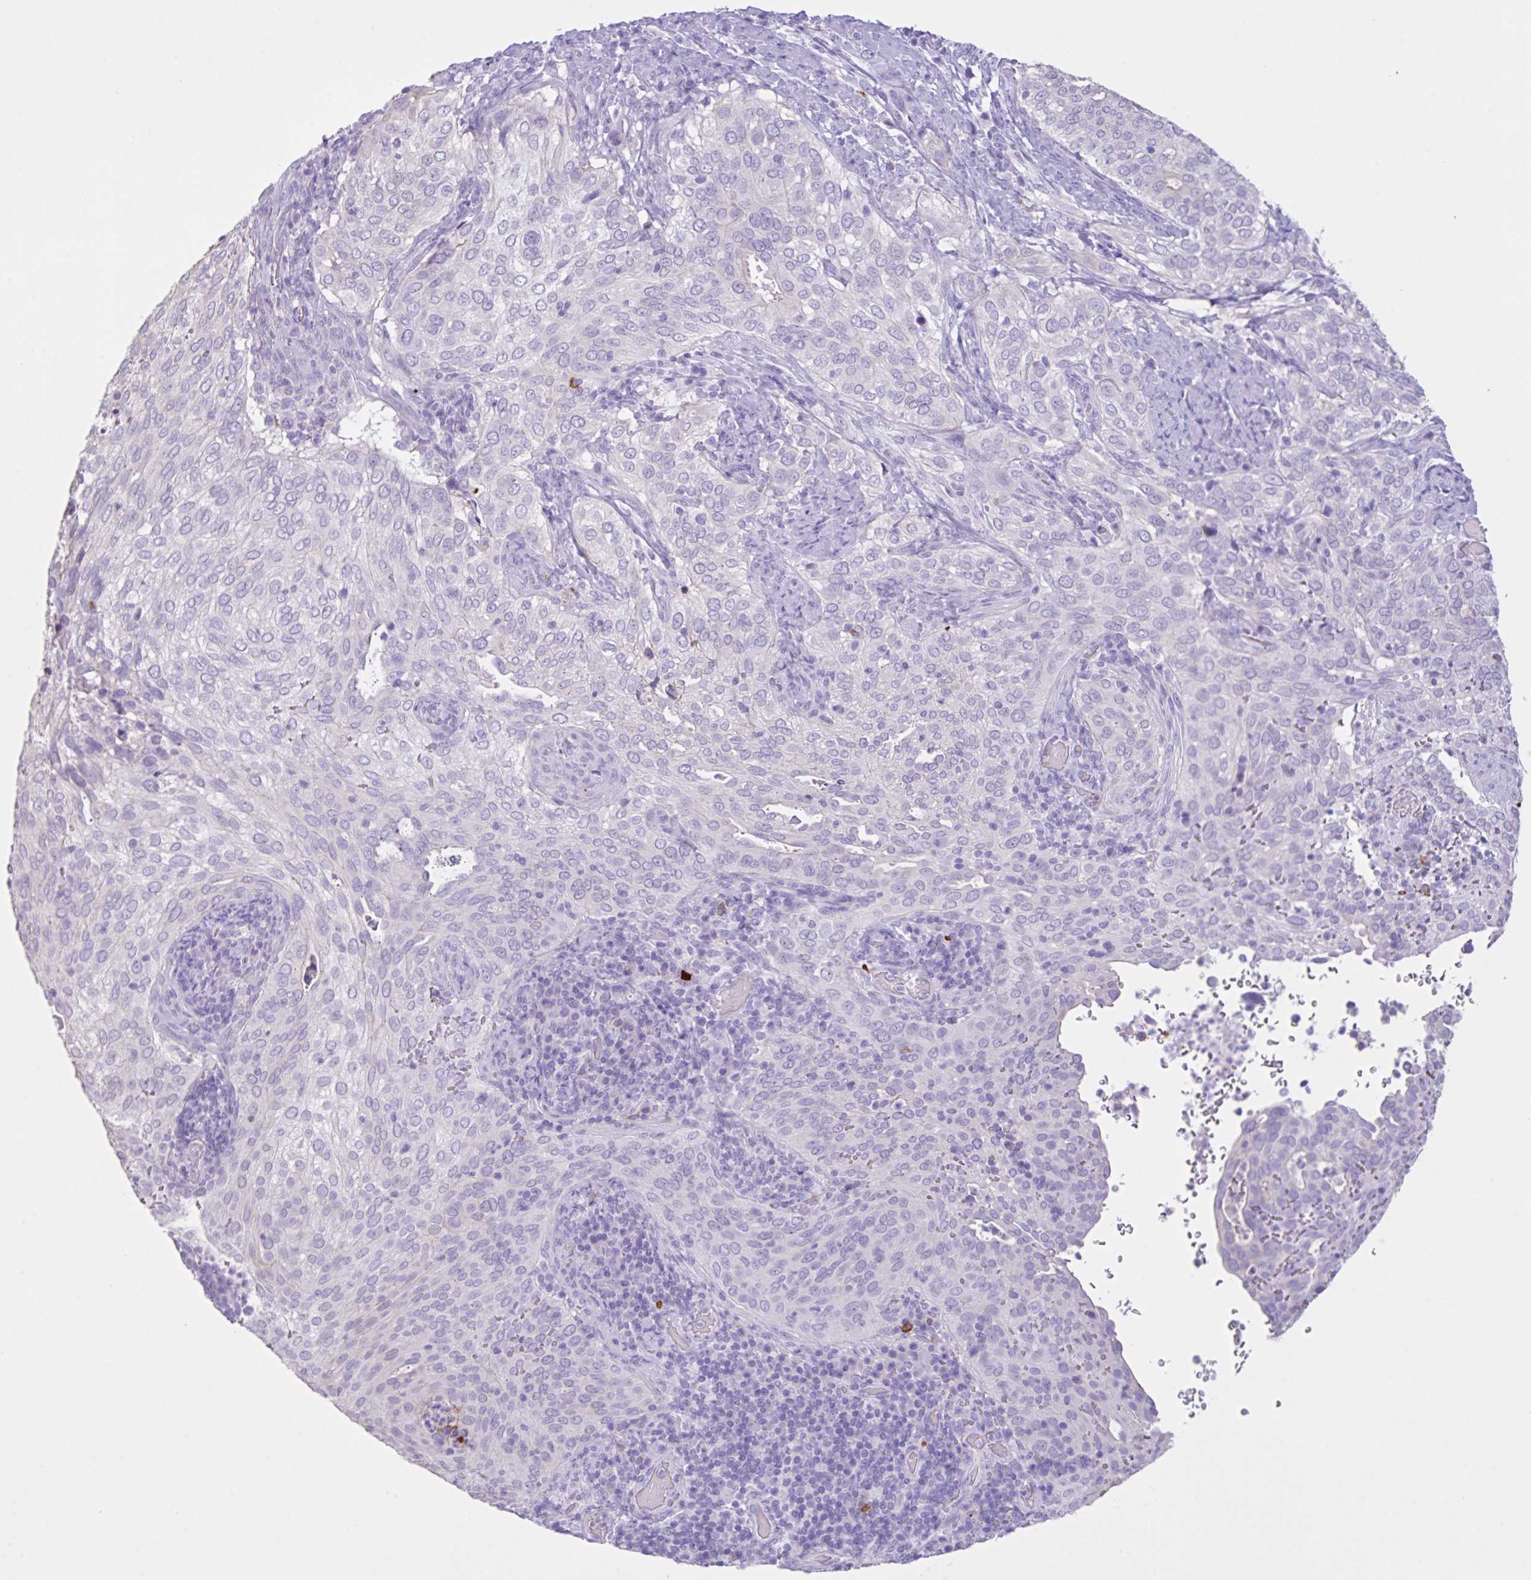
{"staining": {"intensity": "negative", "quantity": "none", "location": "none"}, "tissue": "cervical cancer", "cell_type": "Tumor cells", "image_type": "cancer", "snomed": [{"axis": "morphology", "description": "Squamous cell carcinoma, NOS"}, {"axis": "topography", "description": "Cervix"}], "caption": "Immunohistochemistry of cervical squamous cell carcinoma reveals no expression in tumor cells.", "gene": "CST11", "patient": {"sex": "female", "age": 38}}